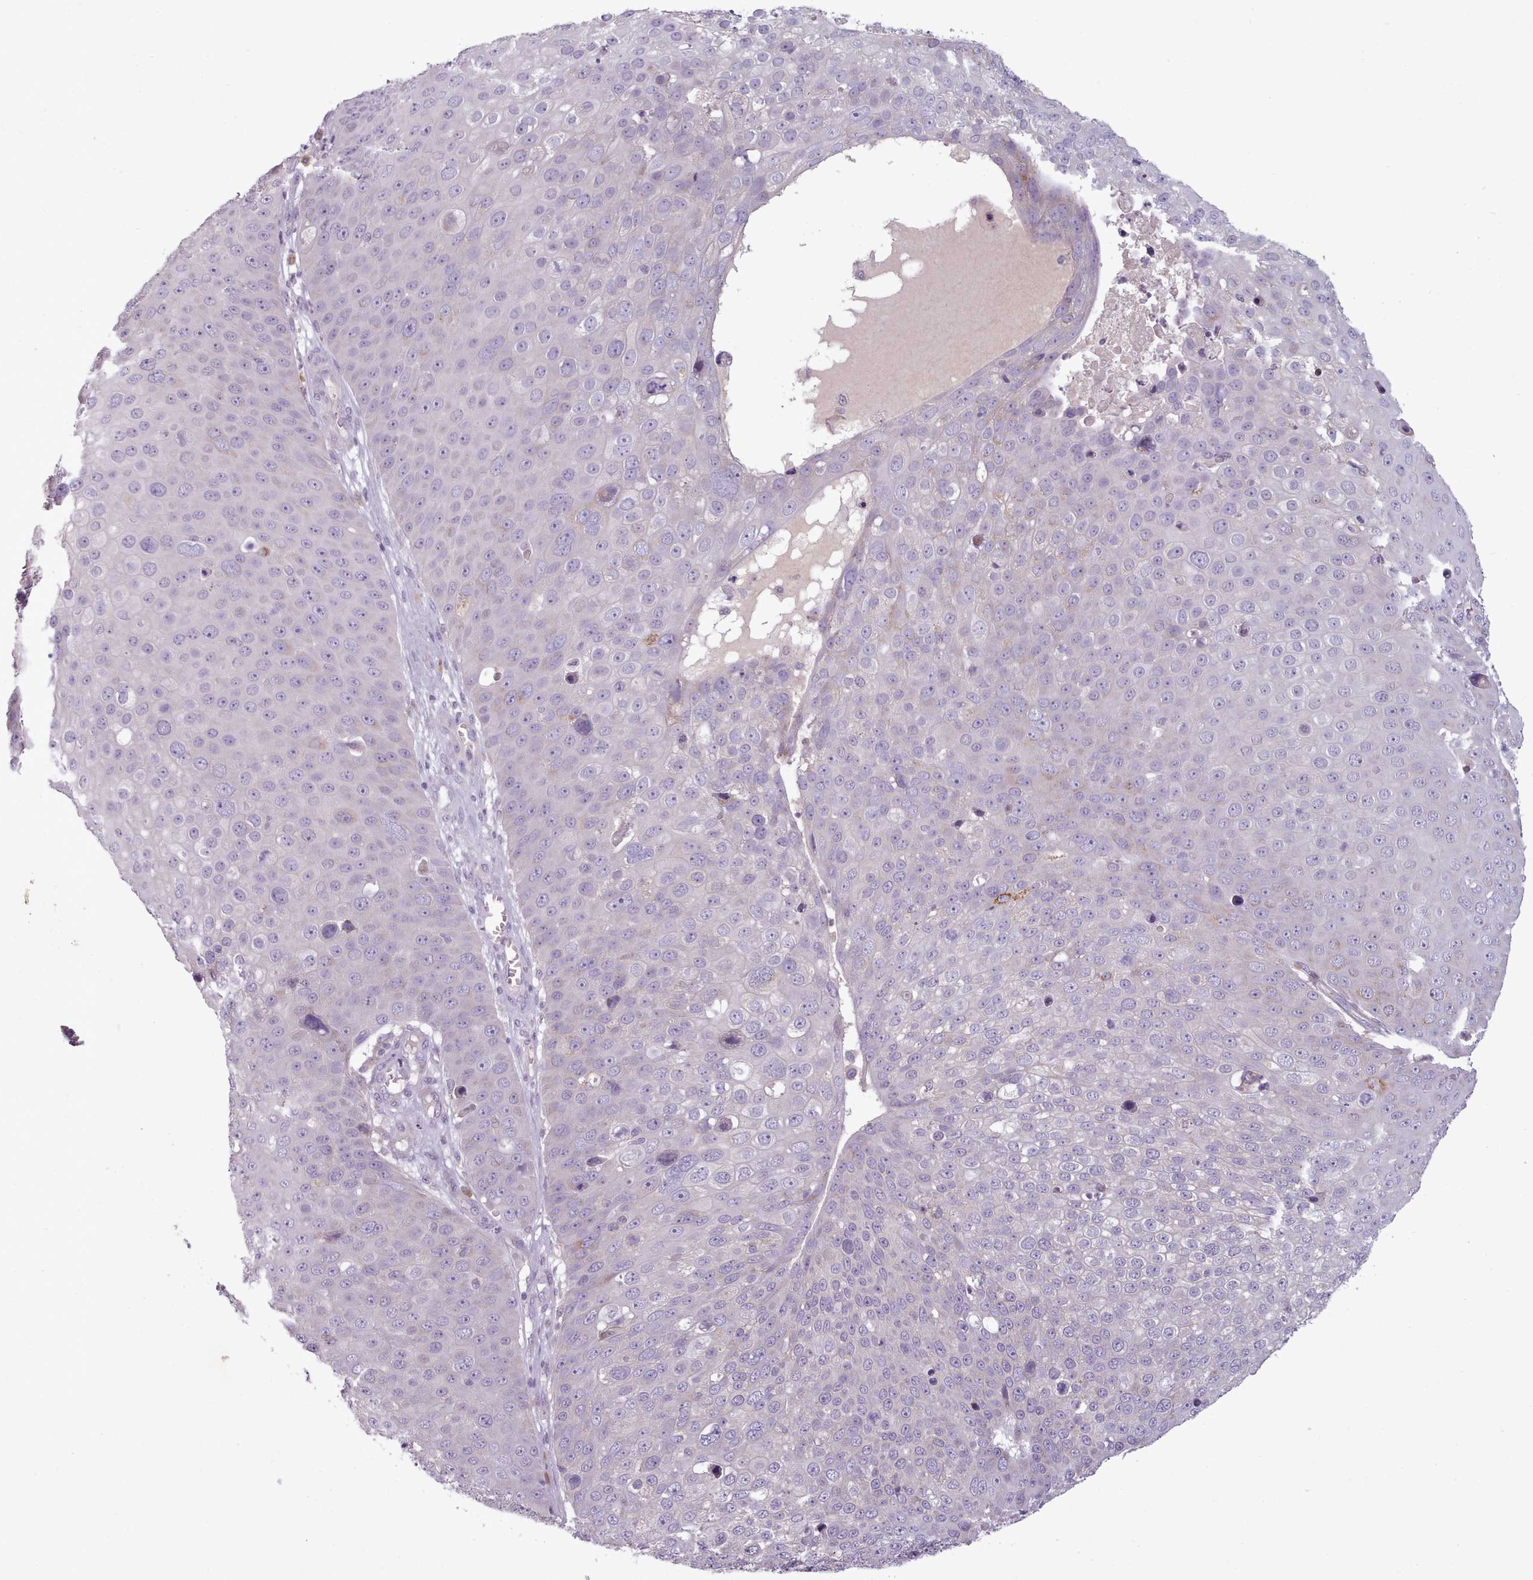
{"staining": {"intensity": "negative", "quantity": "none", "location": "none"}, "tissue": "skin cancer", "cell_type": "Tumor cells", "image_type": "cancer", "snomed": [{"axis": "morphology", "description": "Squamous cell carcinoma, NOS"}, {"axis": "topography", "description": "Skin"}], "caption": "The immunohistochemistry (IHC) micrograph has no significant positivity in tumor cells of squamous cell carcinoma (skin) tissue.", "gene": "LAPTM5", "patient": {"sex": "male", "age": 71}}